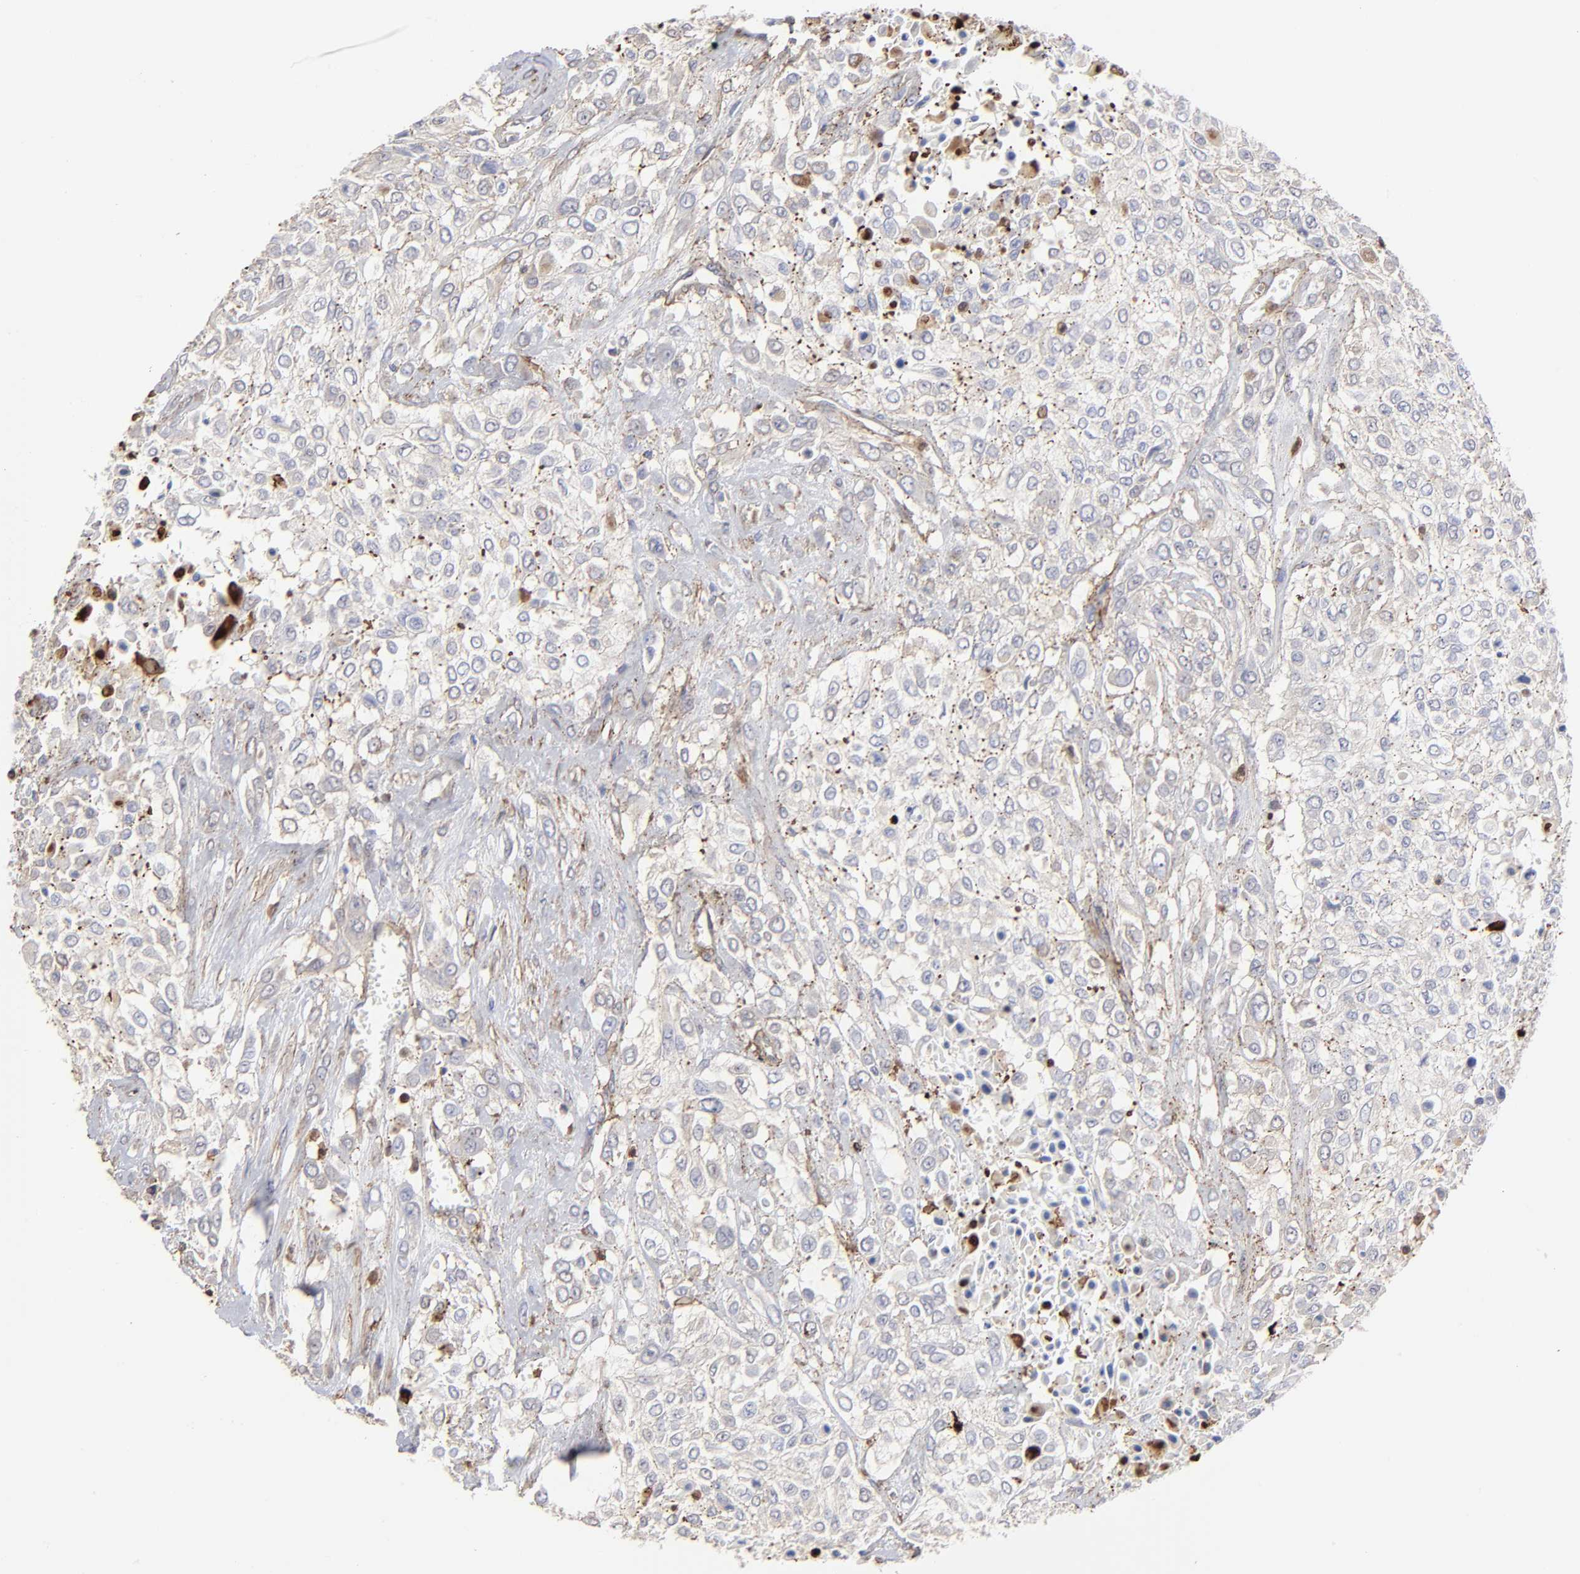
{"staining": {"intensity": "negative", "quantity": "none", "location": "none"}, "tissue": "urothelial cancer", "cell_type": "Tumor cells", "image_type": "cancer", "snomed": [{"axis": "morphology", "description": "Urothelial carcinoma, High grade"}, {"axis": "topography", "description": "Urinary bladder"}], "caption": "The IHC micrograph has no significant staining in tumor cells of high-grade urothelial carcinoma tissue. Nuclei are stained in blue.", "gene": "TBXT", "patient": {"sex": "male", "age": 57}}